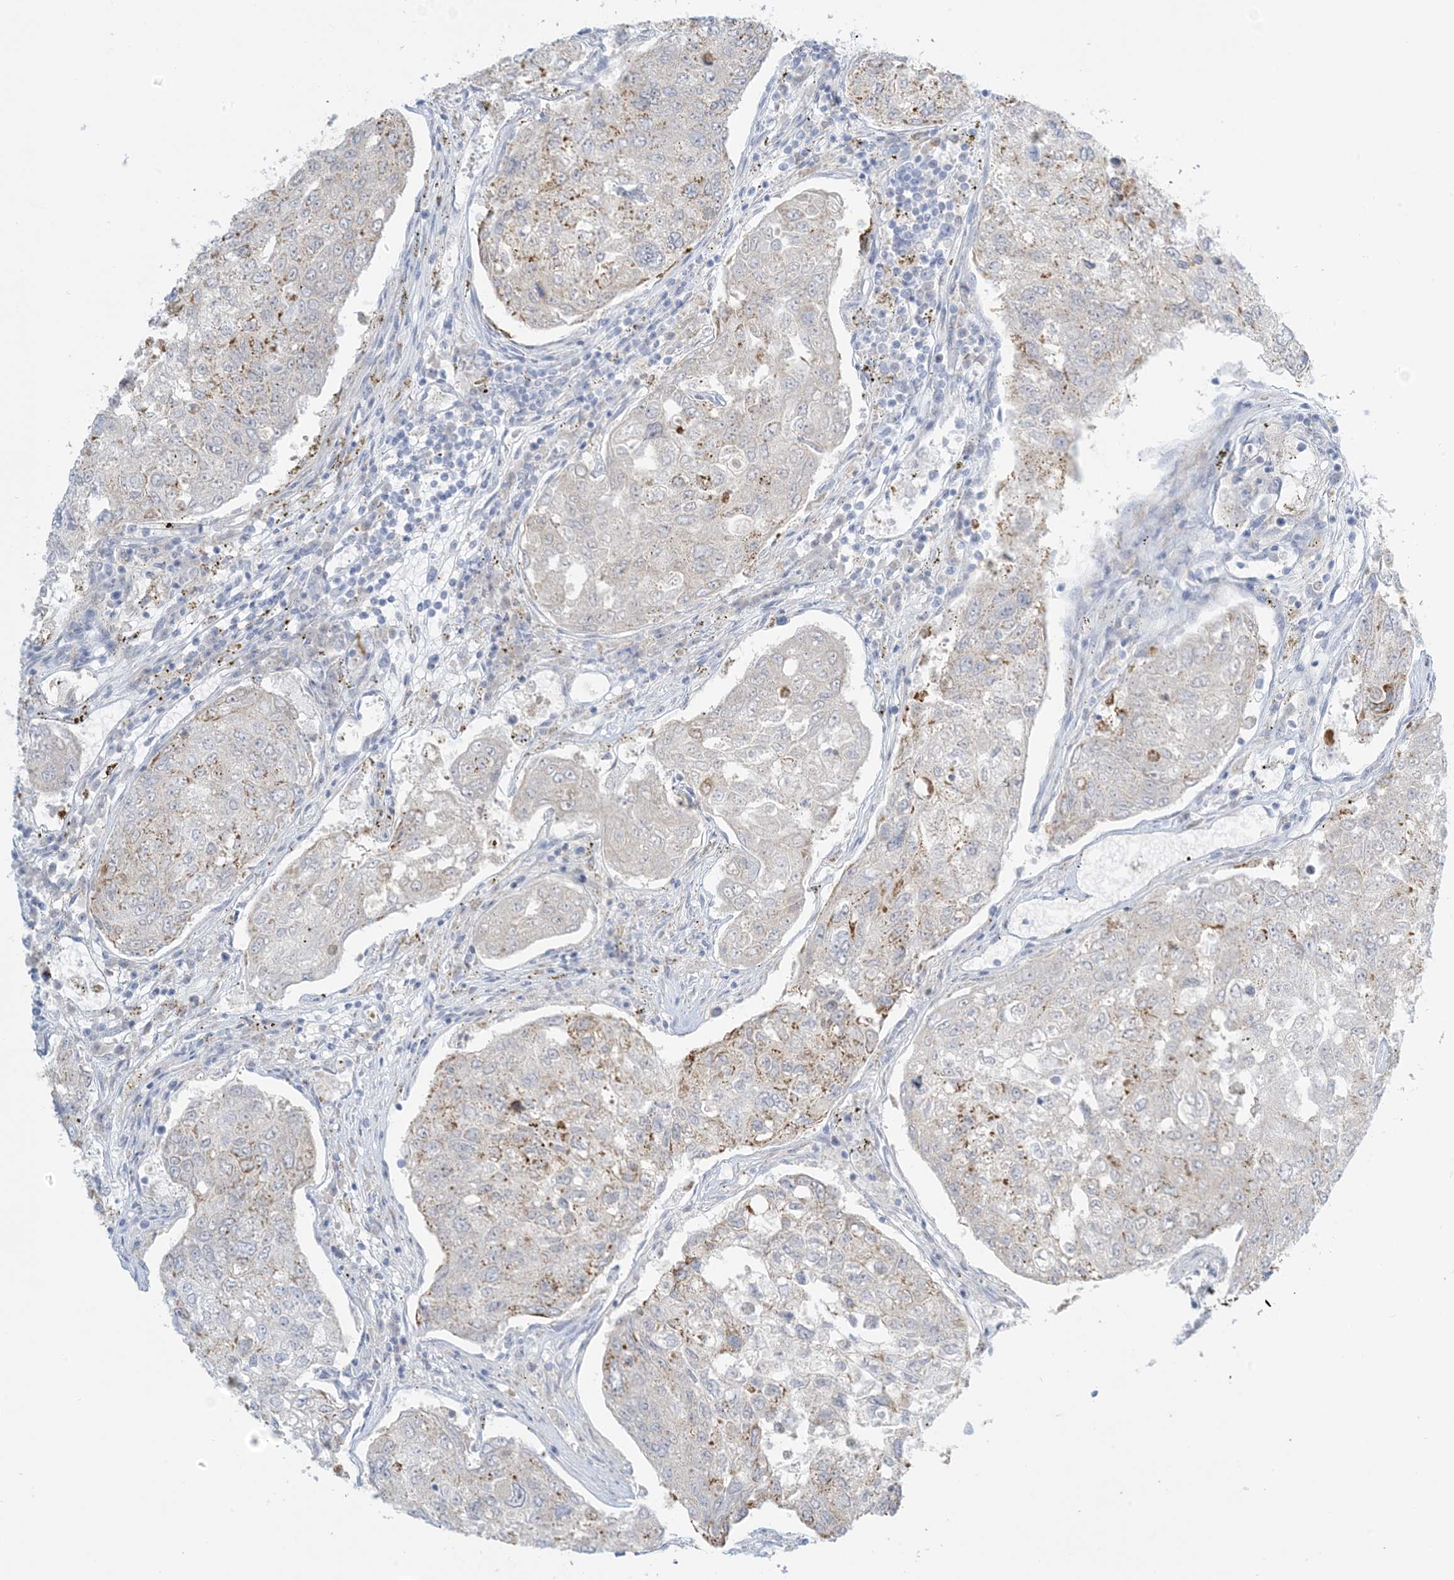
{"staining": {"intensity": "moderate", "quantity": "25%-75%", "location": "cytoplasmic/membranous"}, "tissue": "urothelial cancer", "cell_type": "Tumor cells", "image_type": "cancer", "snomed": [{"axis": "morphology", "description": "Urothelial carcinoma, High grade"}, {"axis": "topography", "description": "Lymph node"}, {"axis": "topography", "description": "Urinary bladder"}], "caption": "DAB (3,3'-diaminobenzidine) immunohistochemical staining of high-grade urothelial carcinoma demonstrates moderate cytoplasmic/membranous protein staining in about 25%-75% of tumor cells.", "gene": "ZDHHC4", "patient": {"sex": "male", "age": 51}}